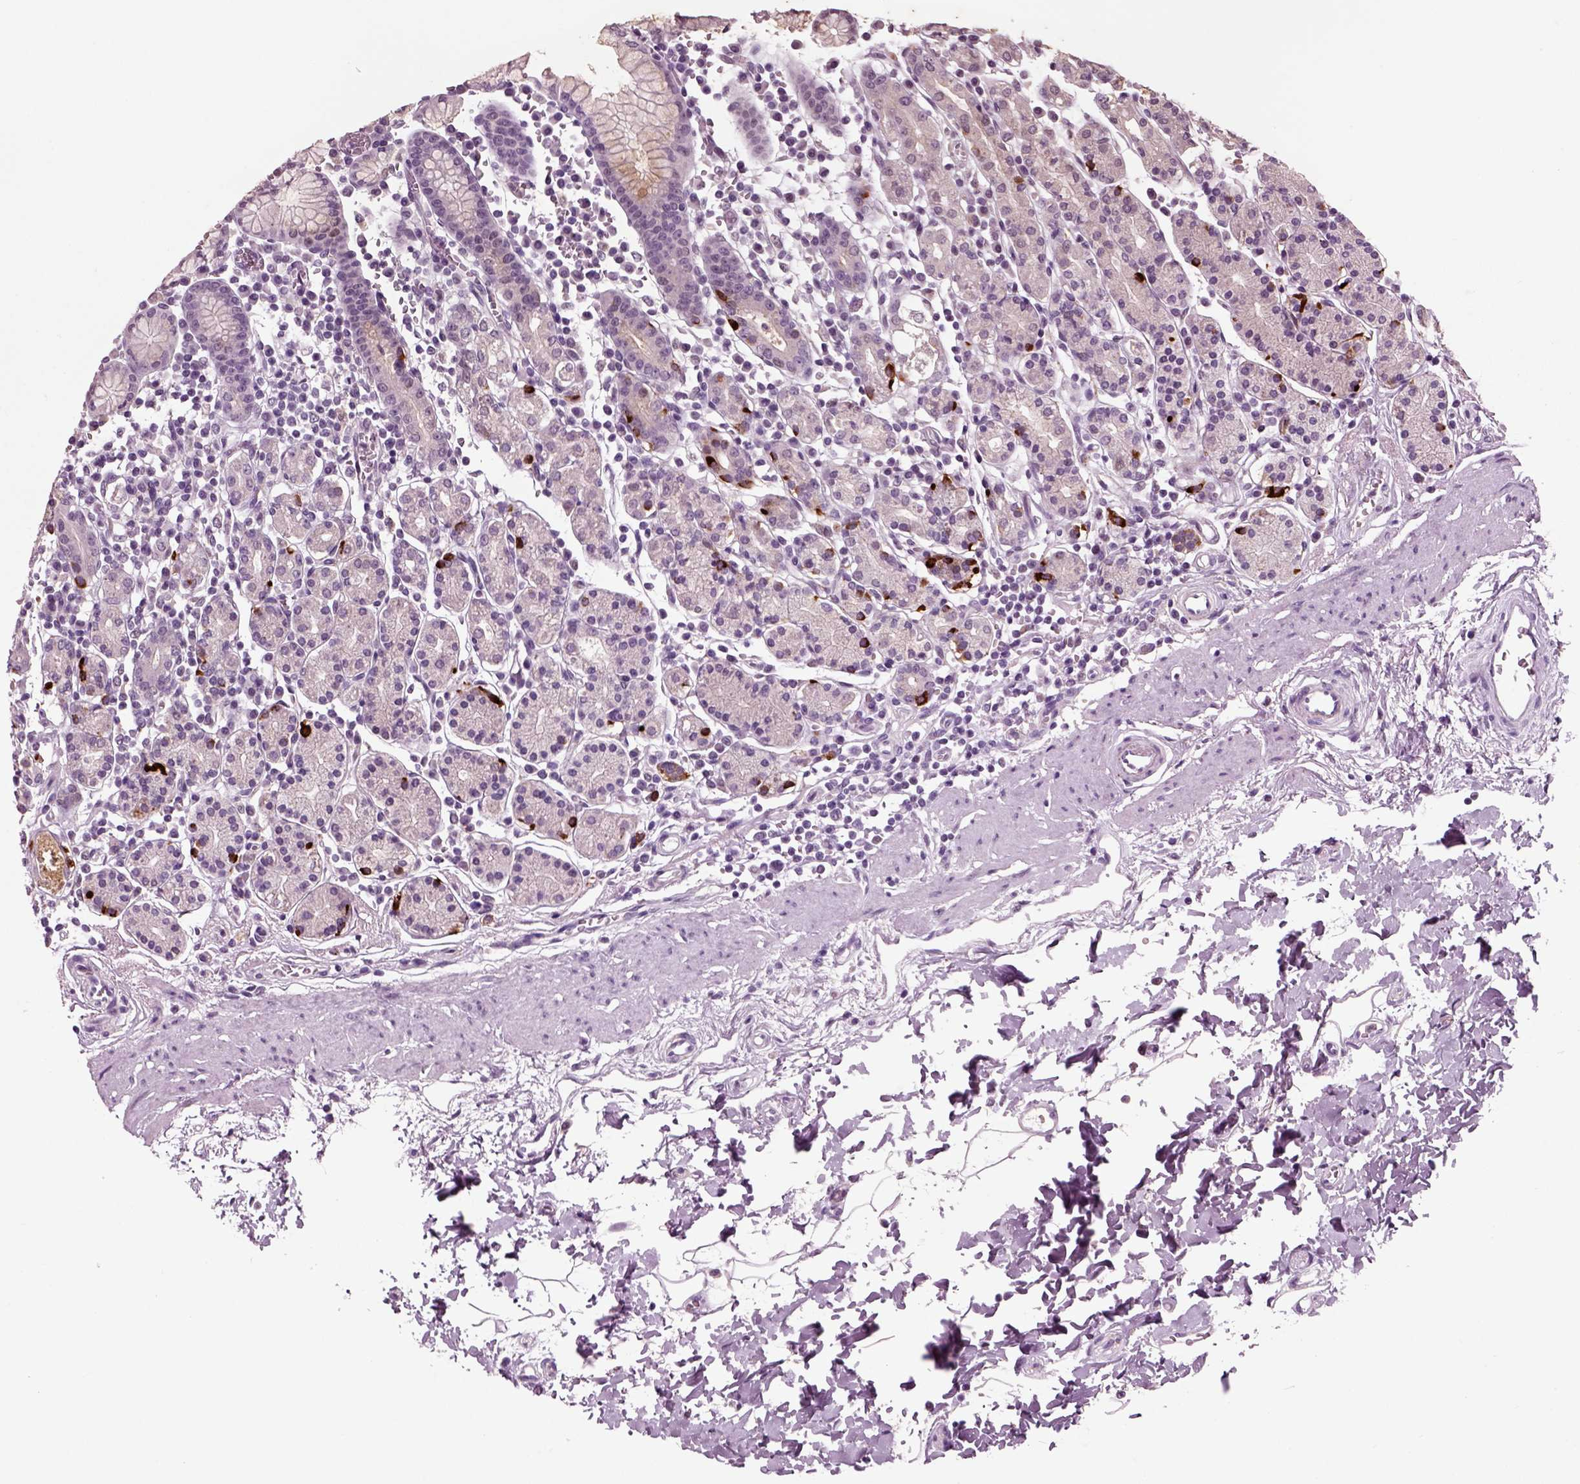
{"staining": {"intensity": "strong", "quantity": "<25%", "location": "cytoplasmic/membranous"}, "tissue": "stomach", "cell_type": "Glandular cells", "image_type": "normal", "snomed": [{"axis": "morphology", "description": "Normal tissue, NOS"}, {"axis": "topography", "description": "Stomach, upper"}, {"axis": "topography", "description": "Stomach"}], "caption": "Stomach stained with immunohistochemistry (IHC) reveals strong cytoplasmic/membranous expression in about <25% of glandular cells.", "gene": "CHGB", "patient": {"sex": "male", "age": 62}}